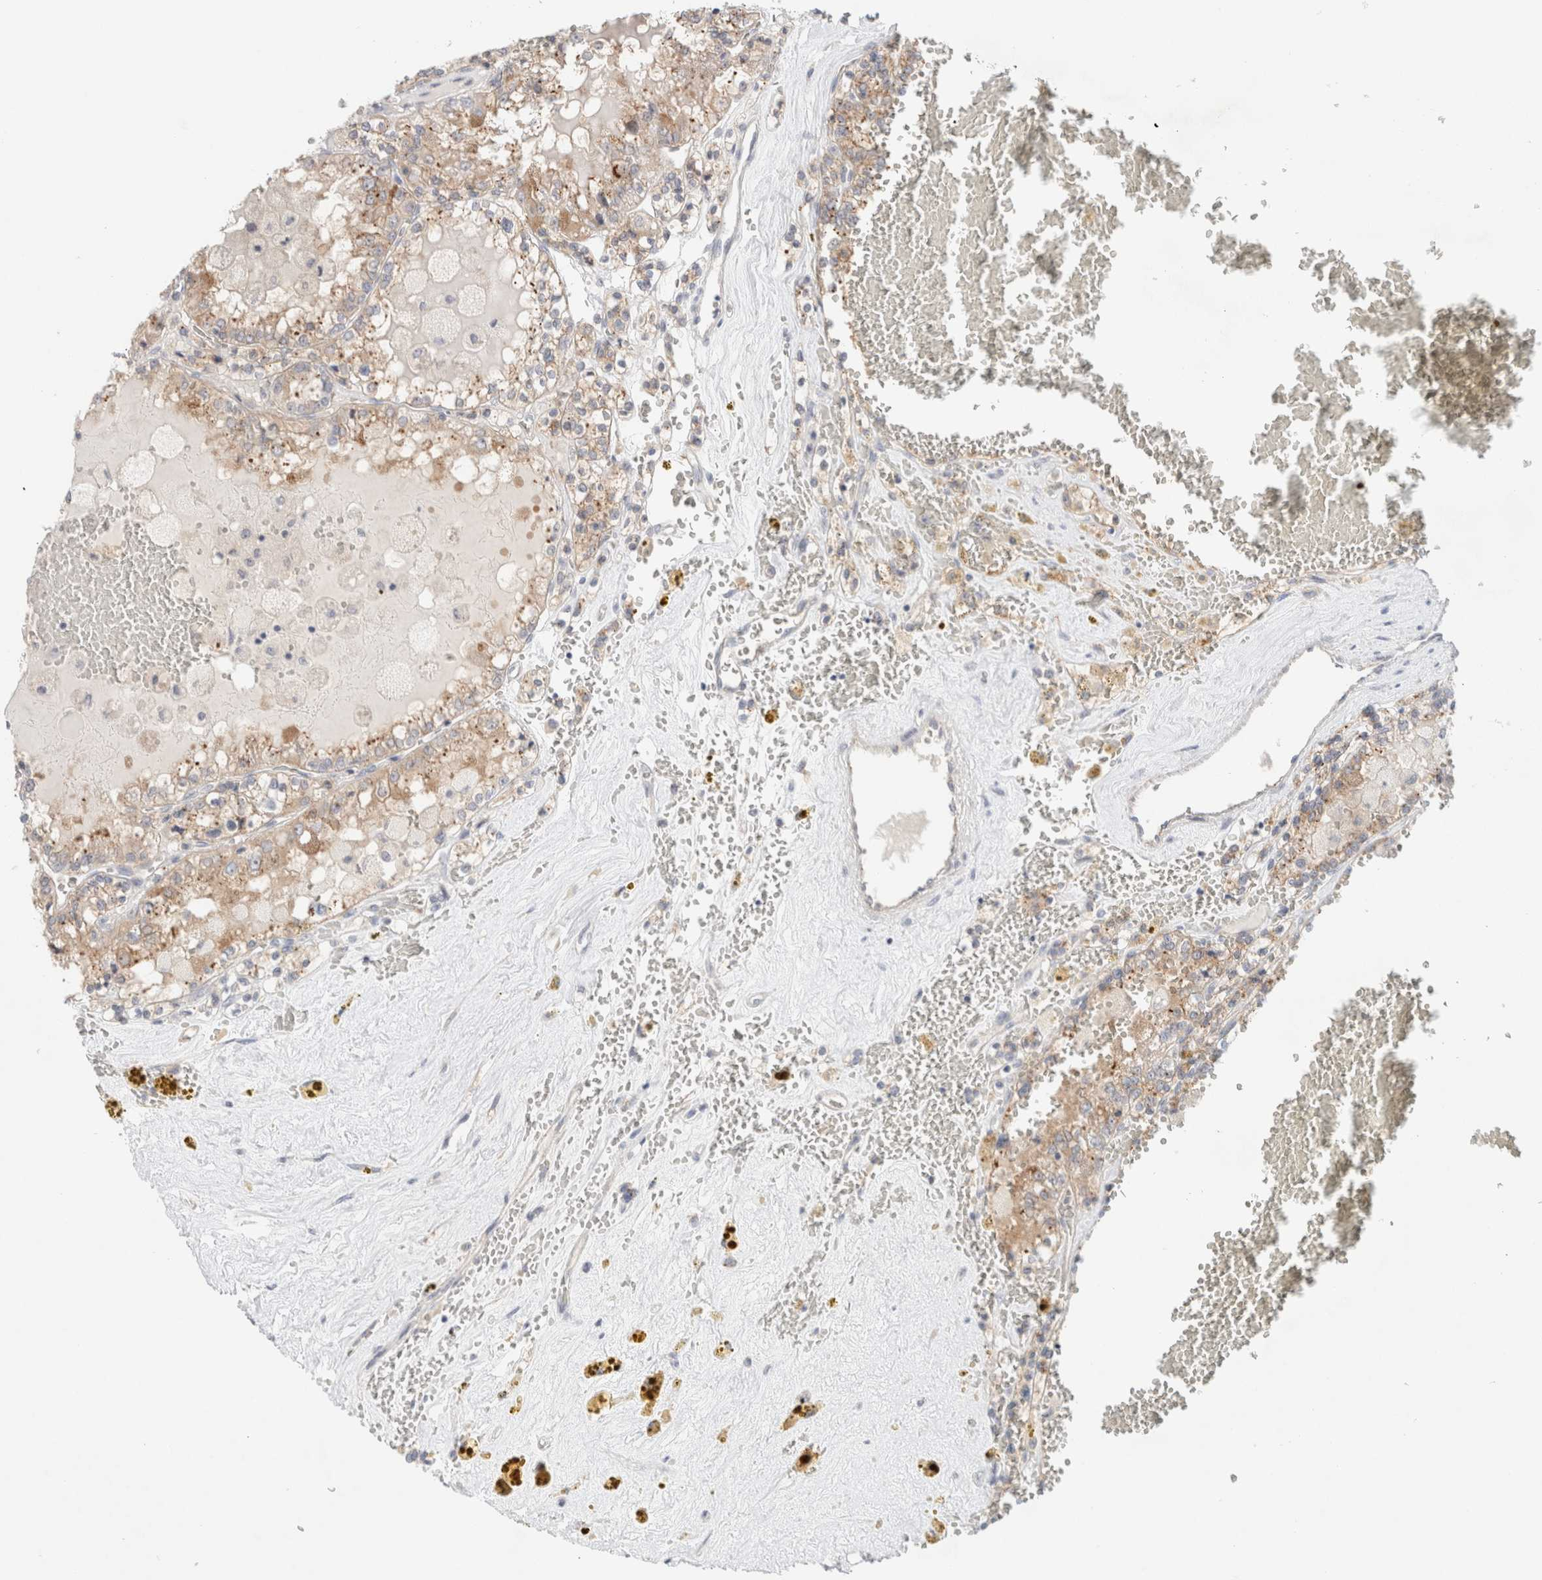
{"staining": {"intensity": "weak", "quantity": ">75%", "location": "cytoplasmic/membranous"}, "tissue": "renal cancer", "cell_type": "Tumor cells", "image_type": "cancer", "snomed": [{"axis": "morphology", "description": "Adenocarcinoma, NOS"}, {"axis": "topography", "description": "Kidney"}], "caption": "Tumor cells exhibit weak cytoplasmic/membranous staining in approximately >75% of cells in renal cancer (adenocarcinoma).", "gene": "SDR16C5", "patient": {"sex": "female", "age": 56}}